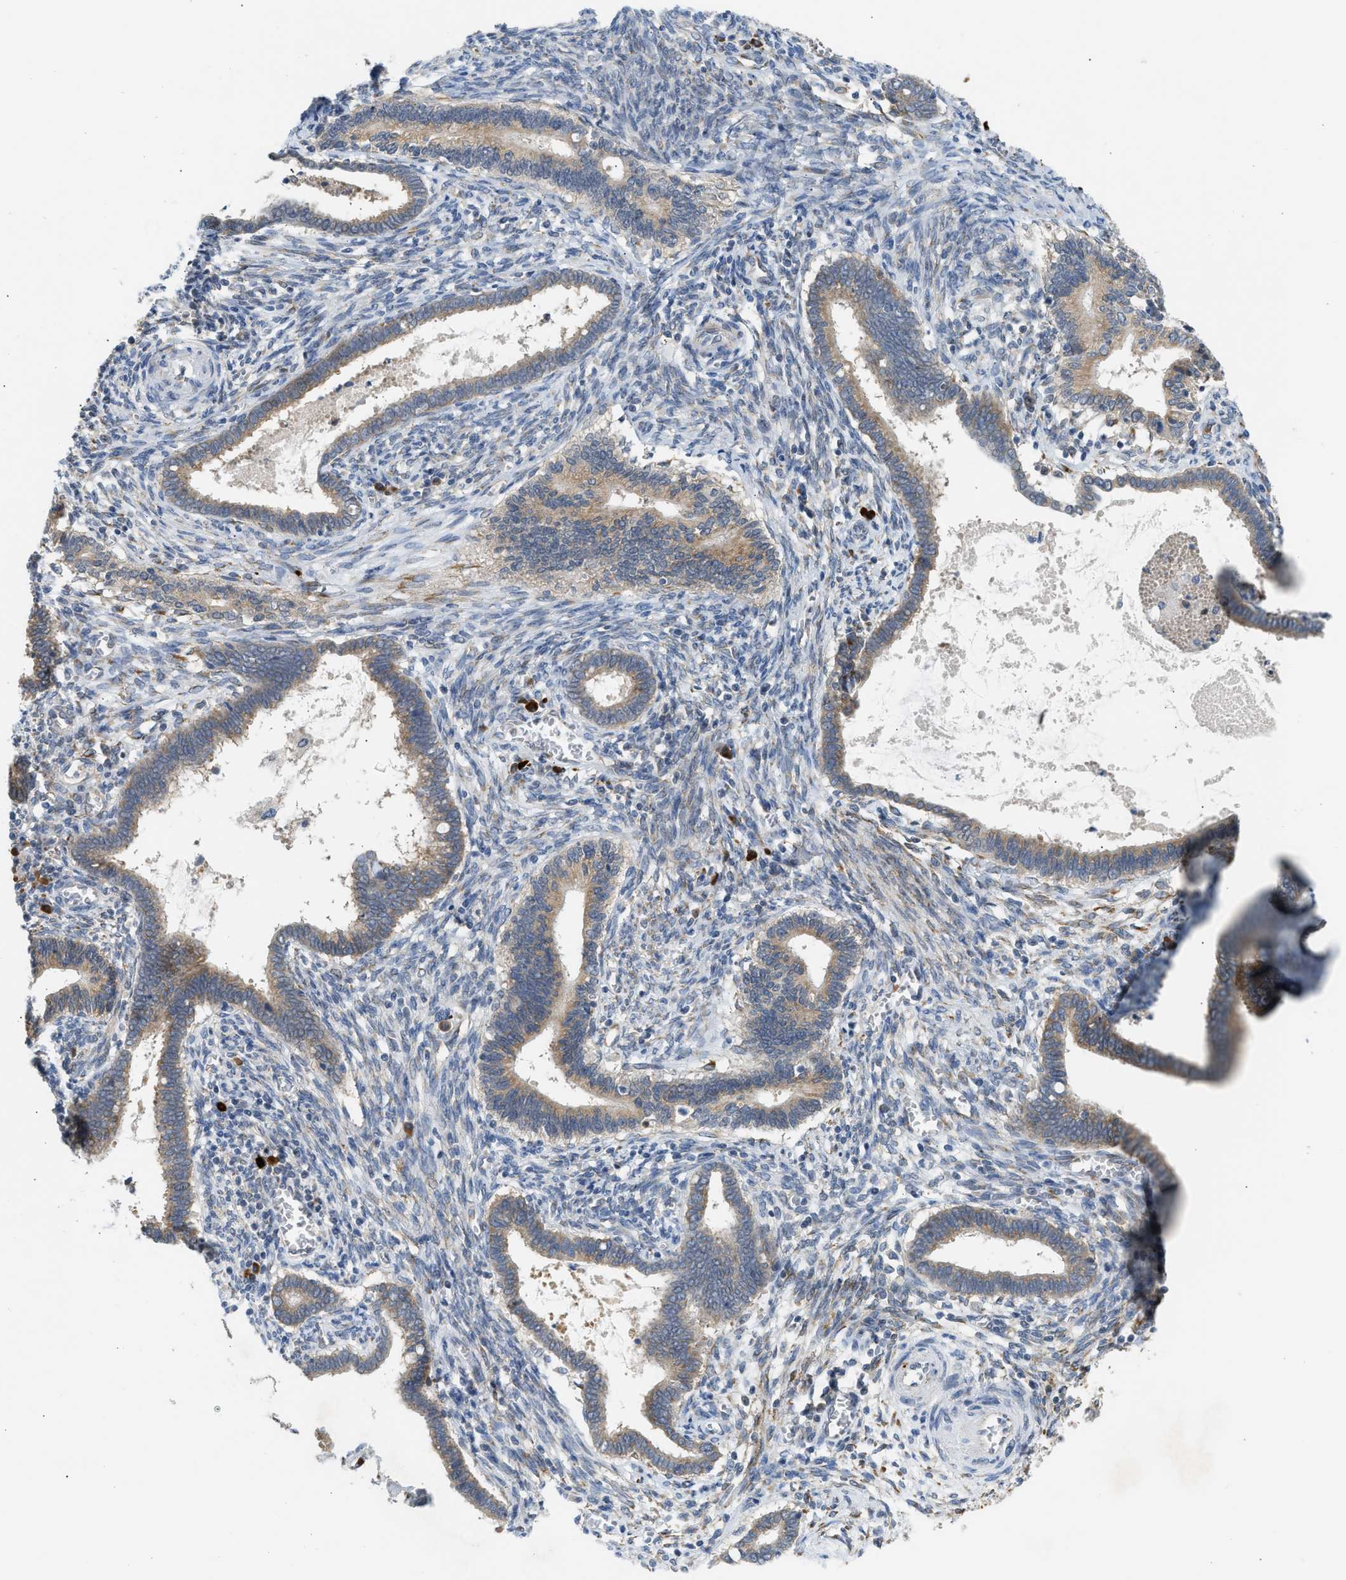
{"staining": {"intensity": "moderate", "quantity": ">75%", "location": "cytoplasmic/membranous"}, "tissue": "cervical cancer", "cell_type": "Tumor cells", "image_type": "cancer", "snomed": [{"axis": "morphology", "description": "Adenocarcinoma, NOS"}, {"axis": "topography", "description": "Cervix"}], "caption": "A histopathology image showing moderate cytoplasmic/membranous expression in approximately >75% of tumor cells in cervical cancer (adenocarcinoma), as visualized by brown immunohistochemical staining.", "gene": "KCNC2", "patient": {"sex": "female", "age": 44}}